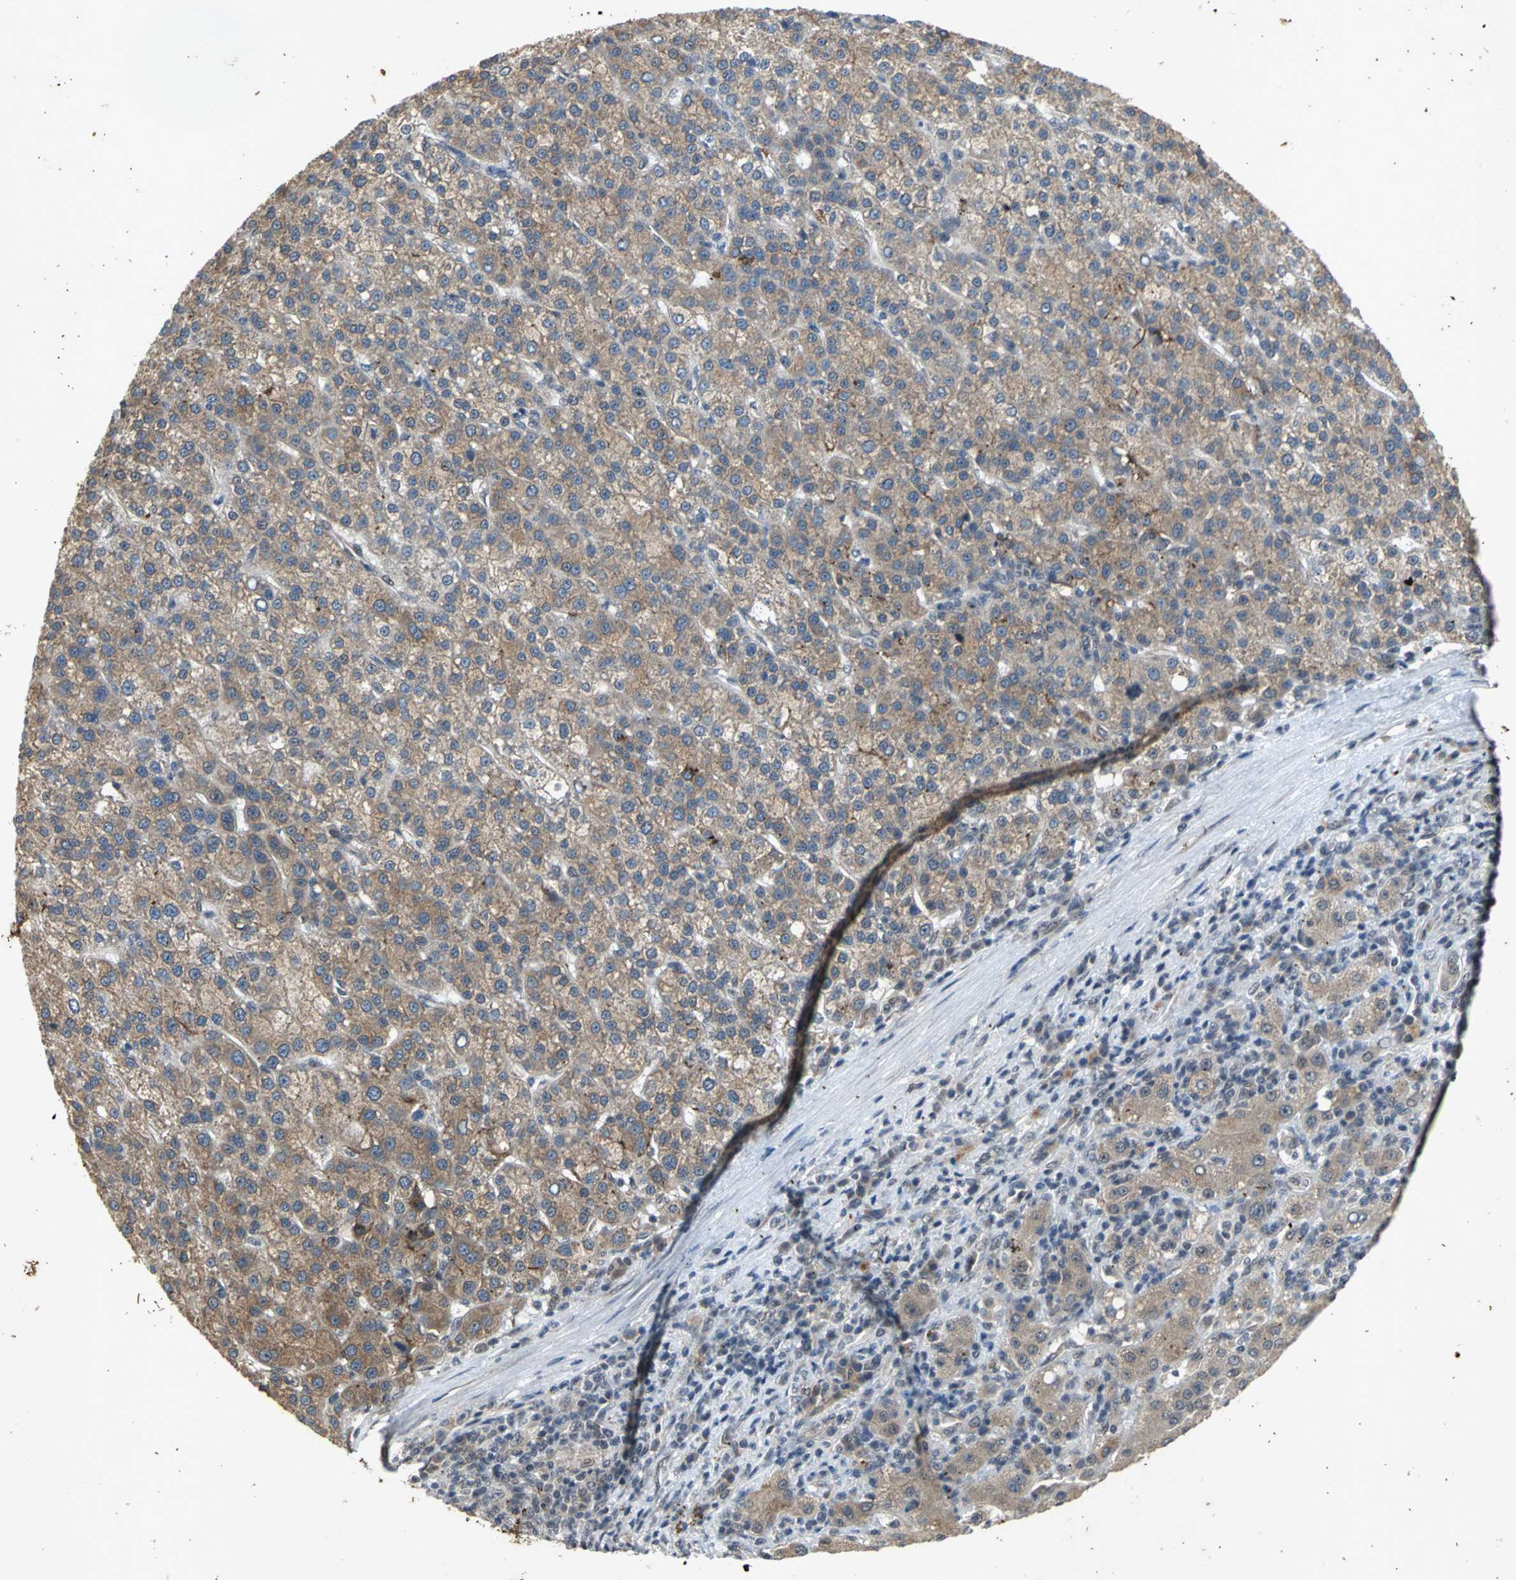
{"staining": {"intensity": "moderate", "quantity": ">75%", "location": "cytoplasmic/membranous"}, "tissue": "liver cancer", "cell_type": "Tumor cells", "image_type": "cancer", "snomed": [{"axis": "morphology", "description": "Carcinoma, Hepatocellular, NOS"}, {"axis": "topography", "description": "Liver"}], "caption": "Immunohistochemistry (IHC) (DAB (3,3'-diaminobenzidine)) staining of liver hepatocellular carcinoma exhibits moderate cytoplasmic/membranous protein positivity in about >75% of tumor cells. The staining was performed using DAB to visualize the protein expression in brown, while the nuclei were stained in blue with hematoxylin (Magnification: 20x).", "gene": "NOTCH3", "patient": {"sex": "female", "age": 58}}